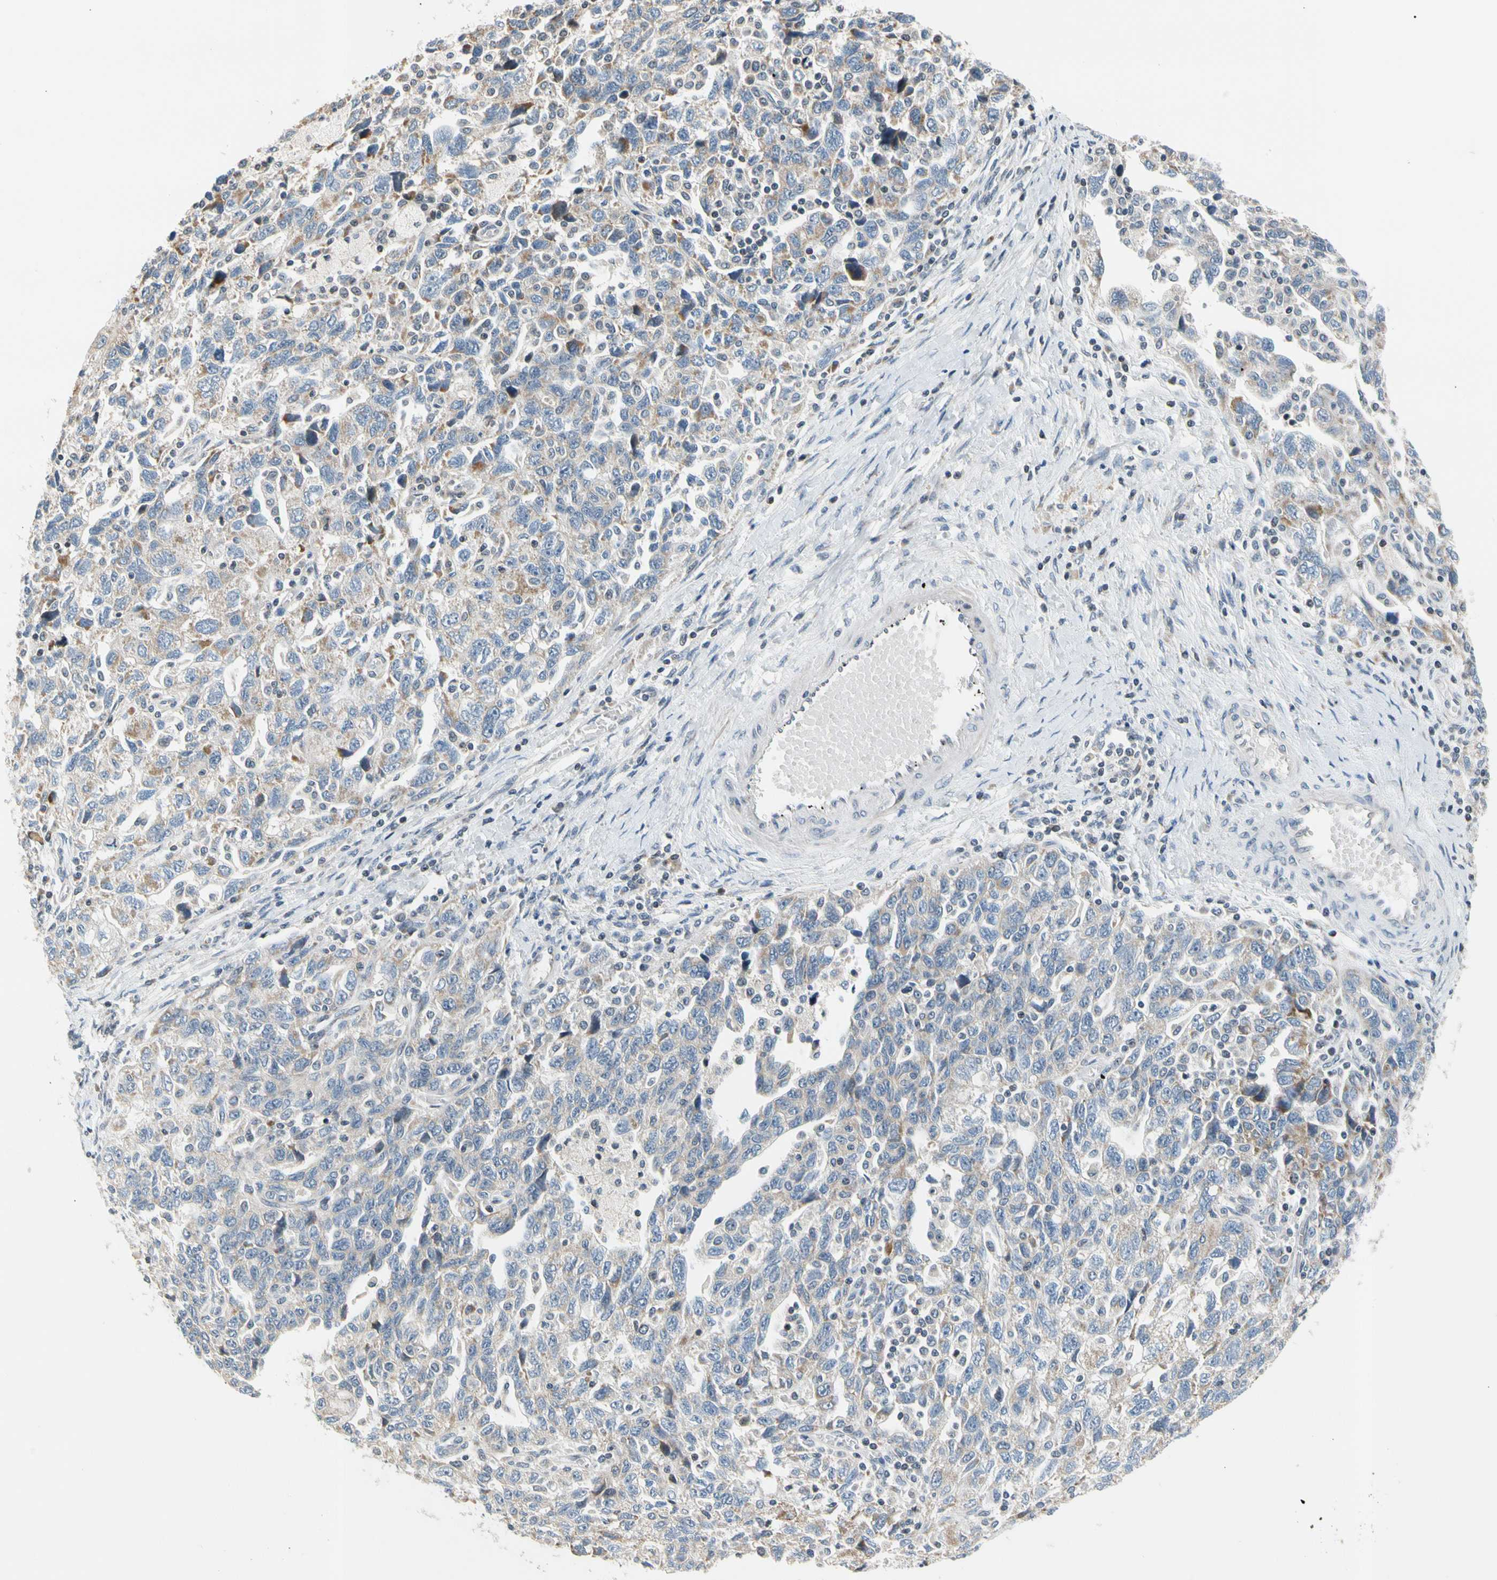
{"staining": {"intensity": "weak", "quantity": "25%-75%", "location": "cytoplasmic/membranous"}, "tissue": "ovarian cancer", "cell_type": "Tumor cells", "image_type": "cancer", "snomed": [{"axis": "morphology", "description": "Carcinoma, NOS"}, {"axis": "morphology", "description": "Cystadenocarcinoma, serous, NOS"}, {"axis": "topography", "description": "Ovary"}], "caption": "A brown stain labels weak cytoplasmic/membranous staining of a protein in ovarian carcinoma tumor cells.", "gene": "SOX30", "patient": {"sex": "female", "age": 69}}